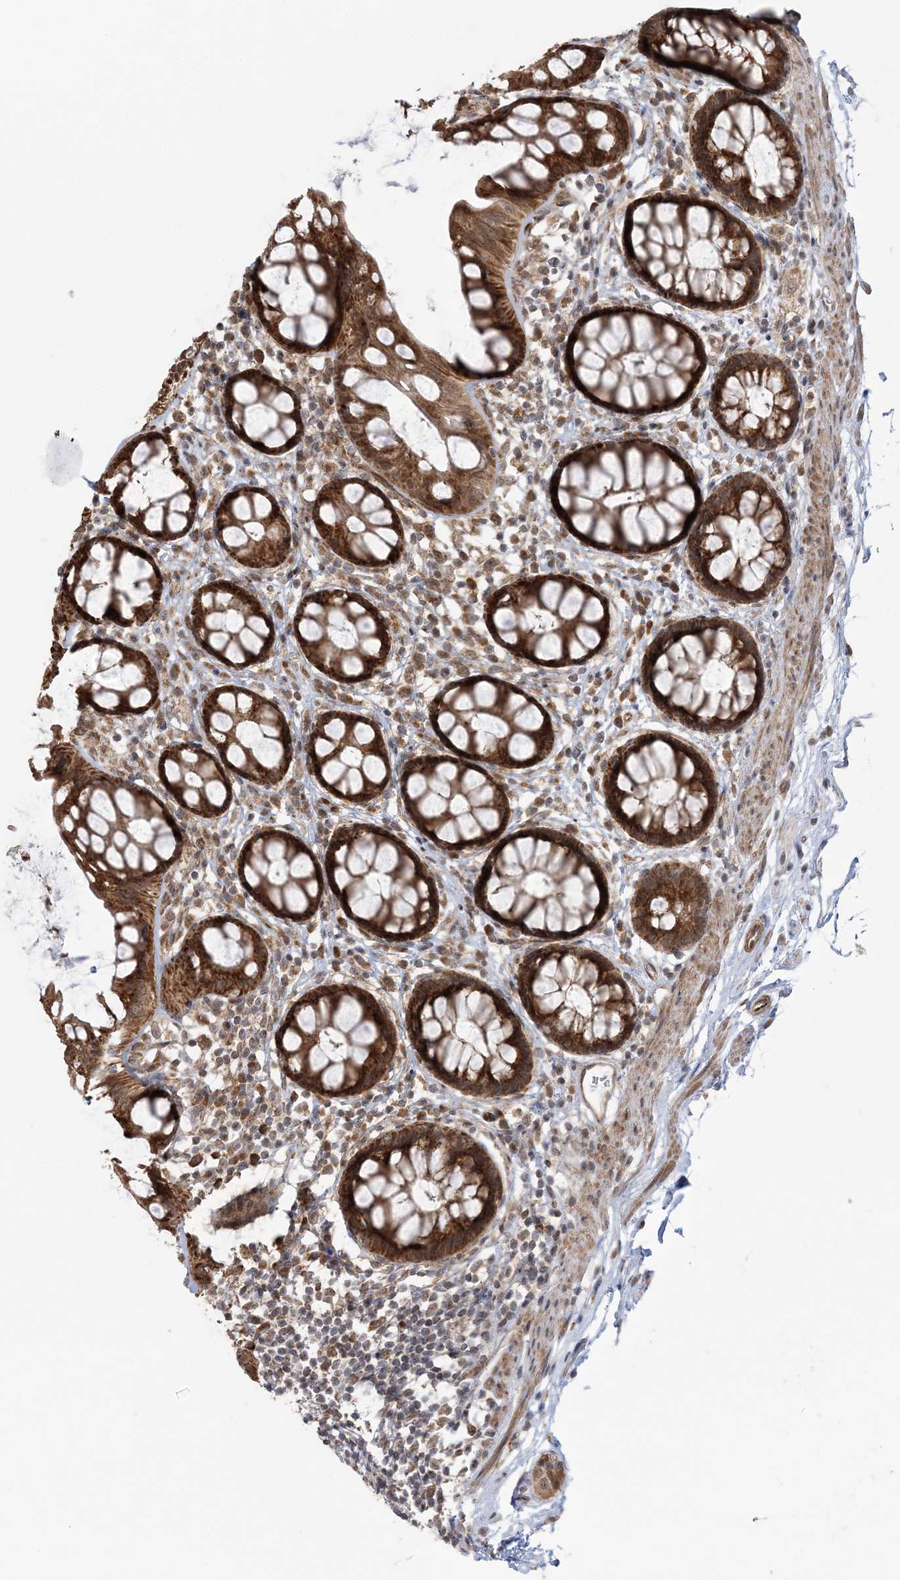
{"staining": {"intensity": "strong", "quantity": ">75%", "location": "cytoplasmic/membranous"}, "tissue": "rectum", "cell_type": "Glandular cells", "image_type": "normal", "snomed": [{"axis": "morphology", "description": "Normal tissue, NOS"}, {"axis": "topography", "description": "Rectum"}], "caption": "Protein positivity by immunohistochemistry displays strong cytoplasmic/membranous positivity in approximately >75% of glandular cells in unremarkable rectum.", "gene": "MRPL47", "patient": {"sex": "female", "age": 65}}